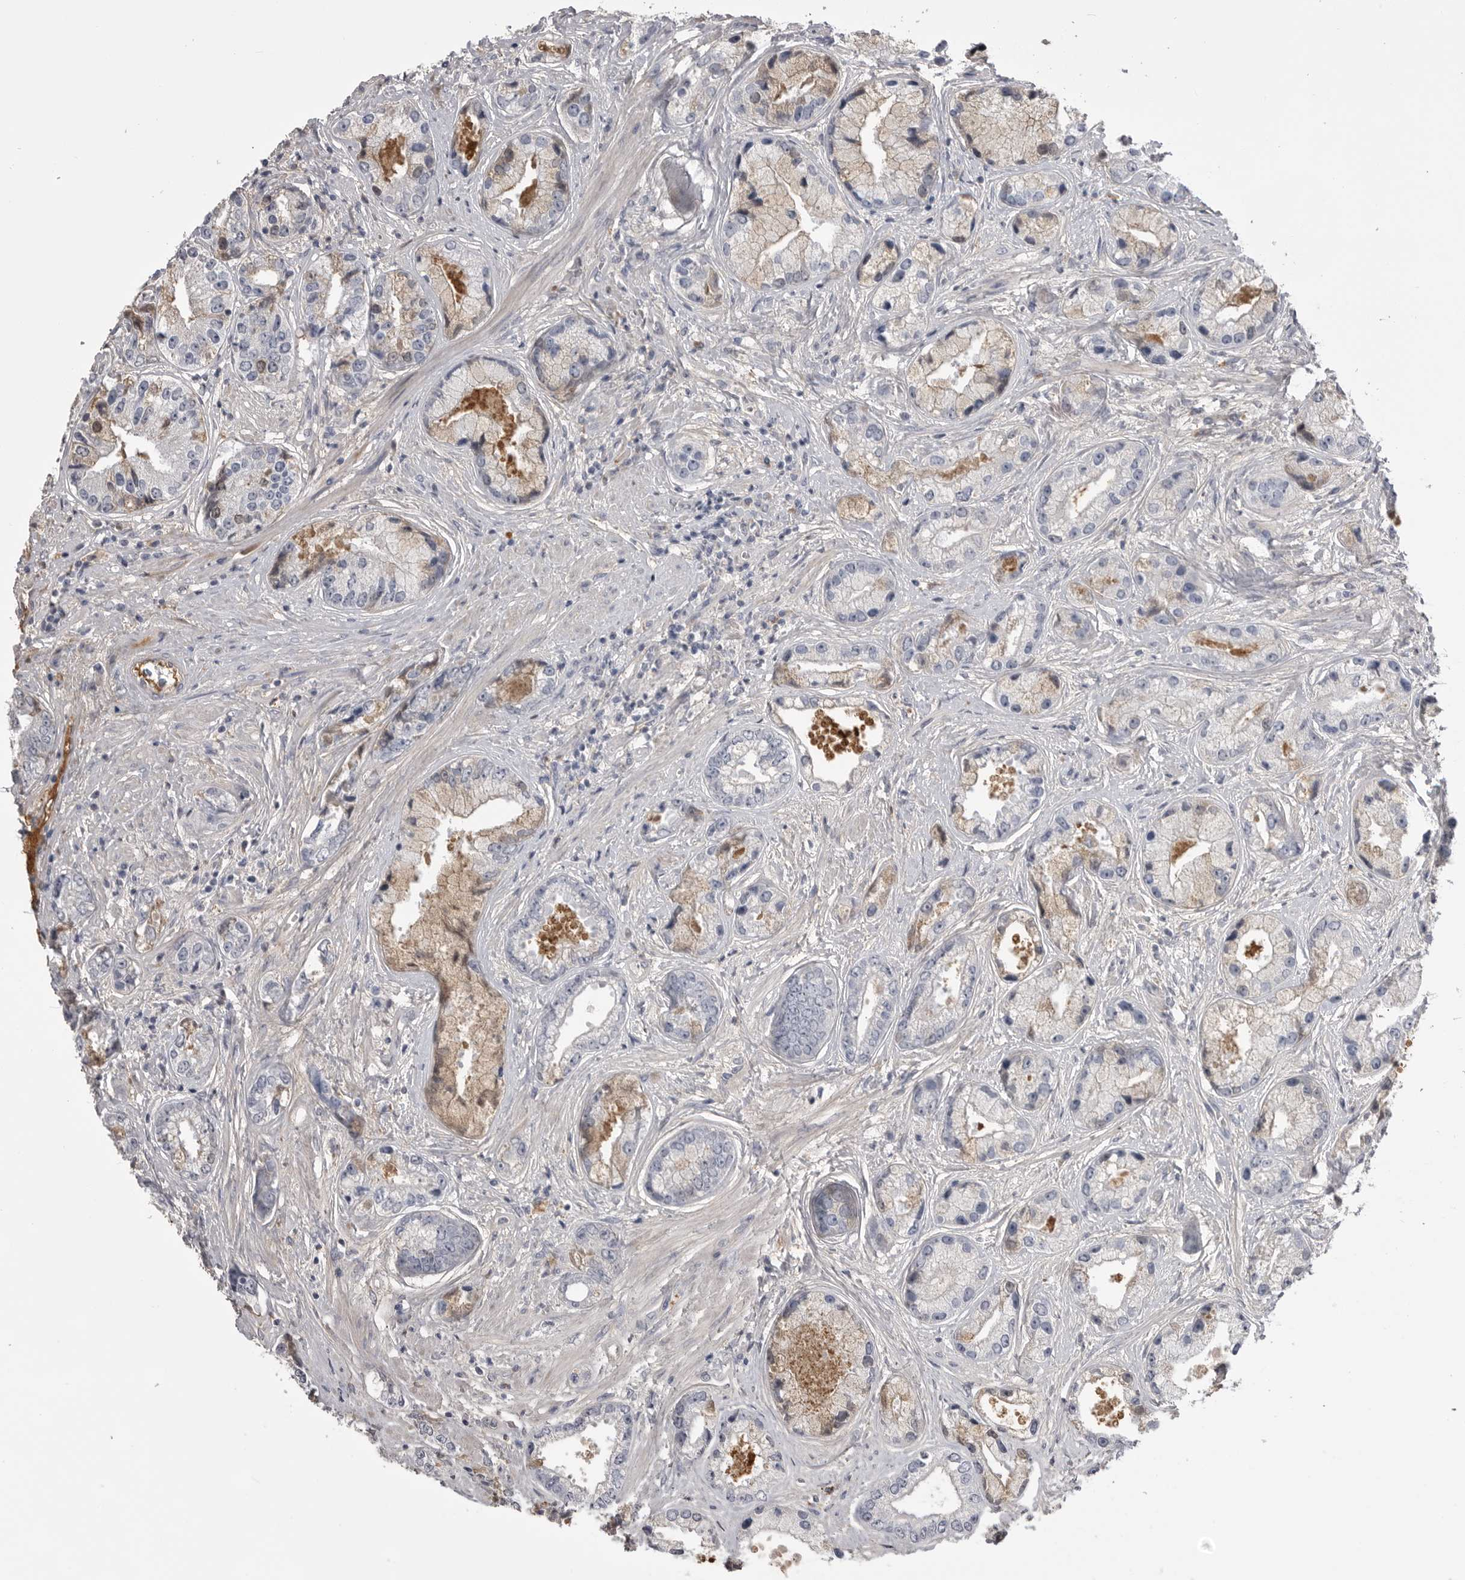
{"staining": {"intensity": "negative", "quantity": "none", "location": "none"}, "tissue": "prostate cancer", "cell_type": "Tumor cells", "image_type": "cancer", "snomed": [{"axis": "morphology", "description": "Adenocarcinoma, High grade"}, {"axis": "topography", "description": "Prostate"}], "caption": "A high-resolution histopathology image shows IHC staining of prostate high-grade adenocarcinoma, which demonstrates no significant expression in tumor cells. (IHC, brightfield microscopy, high magnification).", "gene": "AHSG", "patient": {"sex": "male", "age": 61}}